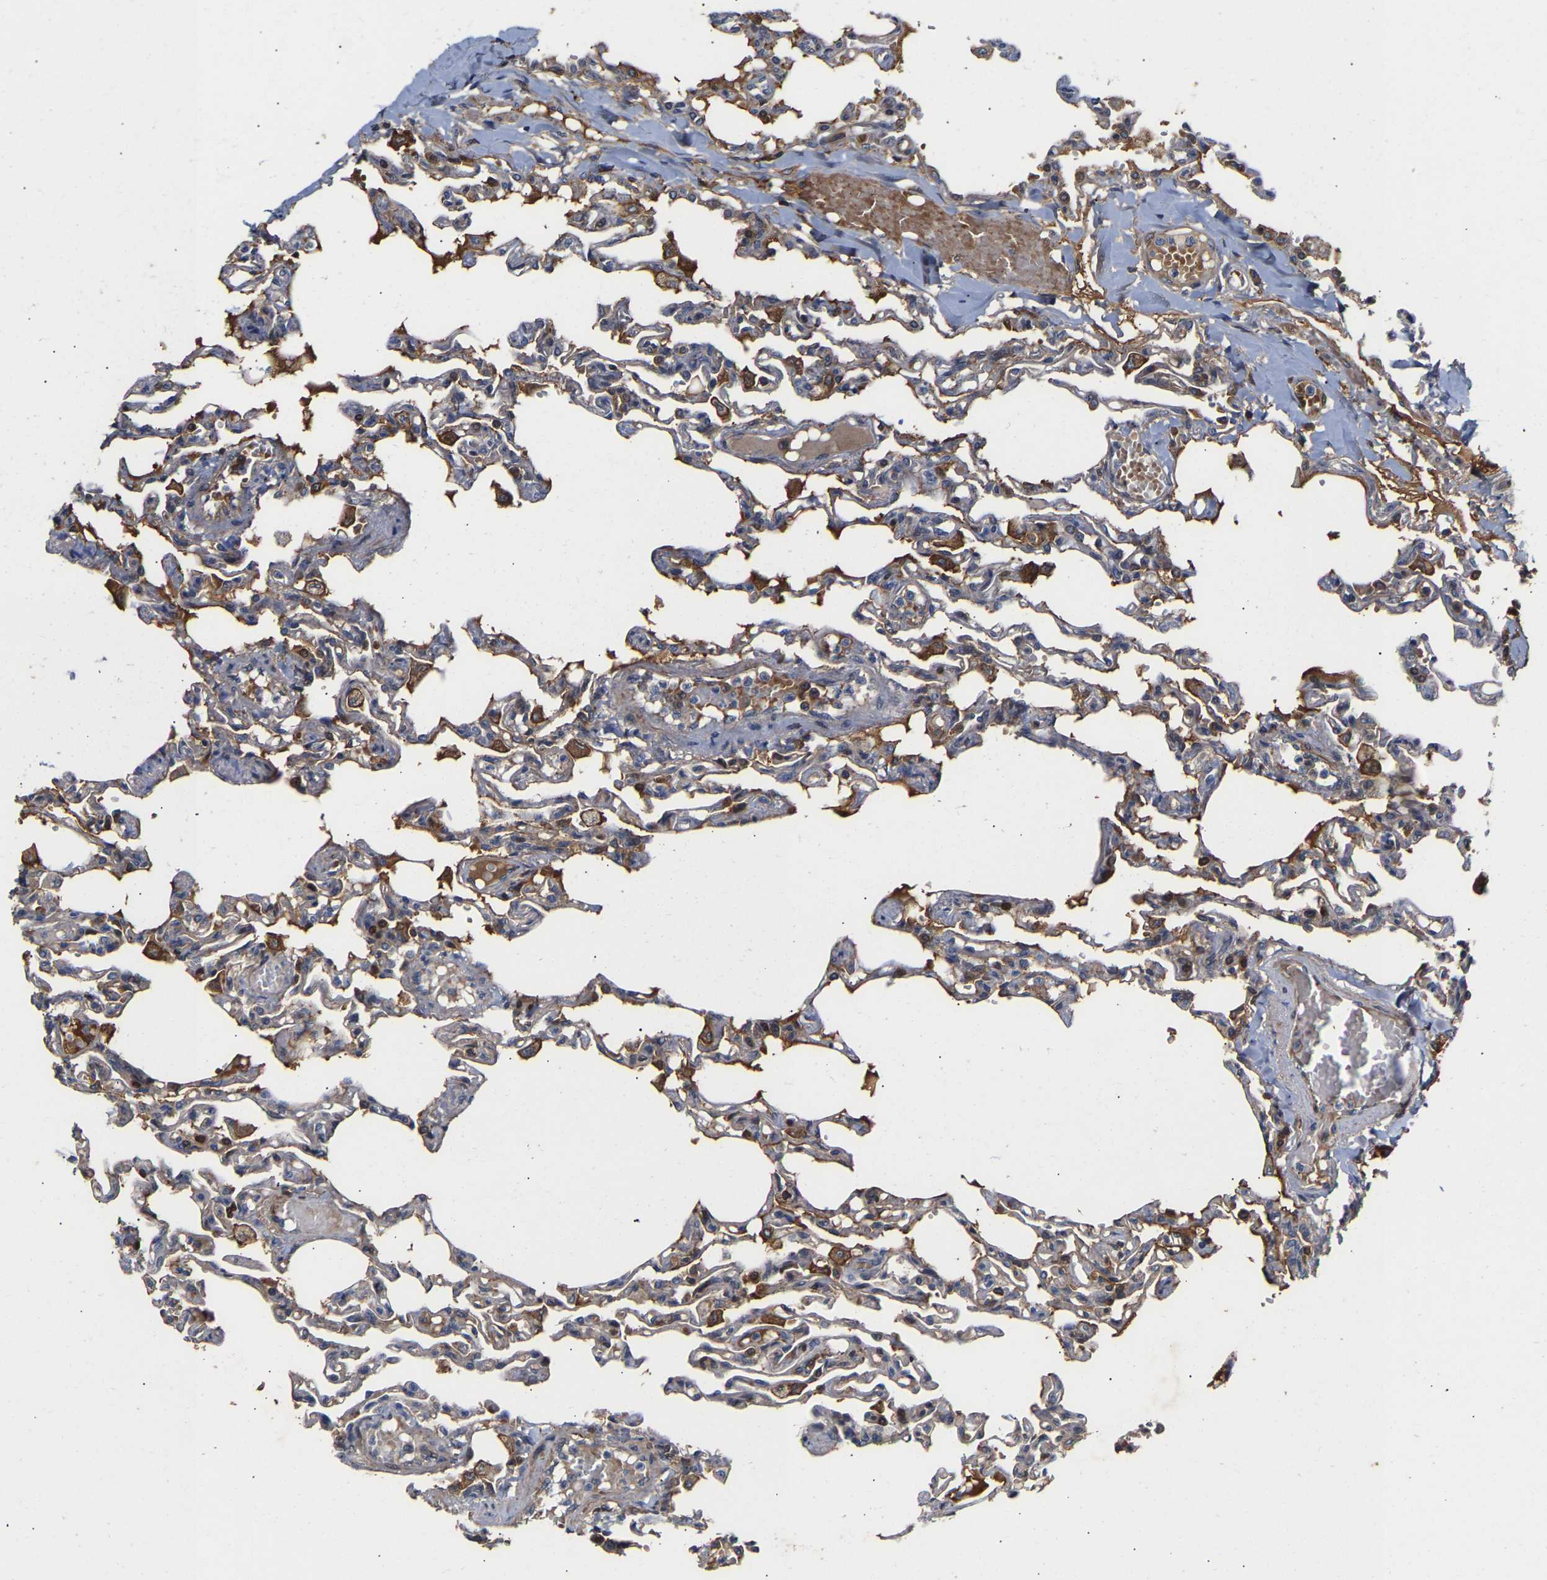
{"staining": {"intensity": "weak", "quantity": "25%-75%", "location": "cytoplasmic/membranous"}, "tissue": "lung", "cell_type": "Alveolar cells", "image_type": "normal", "snomed": [{"axis": "morphology", "description": "Normal tissue, NOS"}, {"axis": "topography", "description": "Lung"}], "caption": "Protein staining of unremarkable lung displays weak cytoplasmic/membranous expression in about 25%-75% of alveolar cells. Immunohistochemistry (ihc) stains the protein of interest in brown and the nuclei are stained blue.", "gene": "KASH5", "patient": {"sex": "male", "age": 21}}